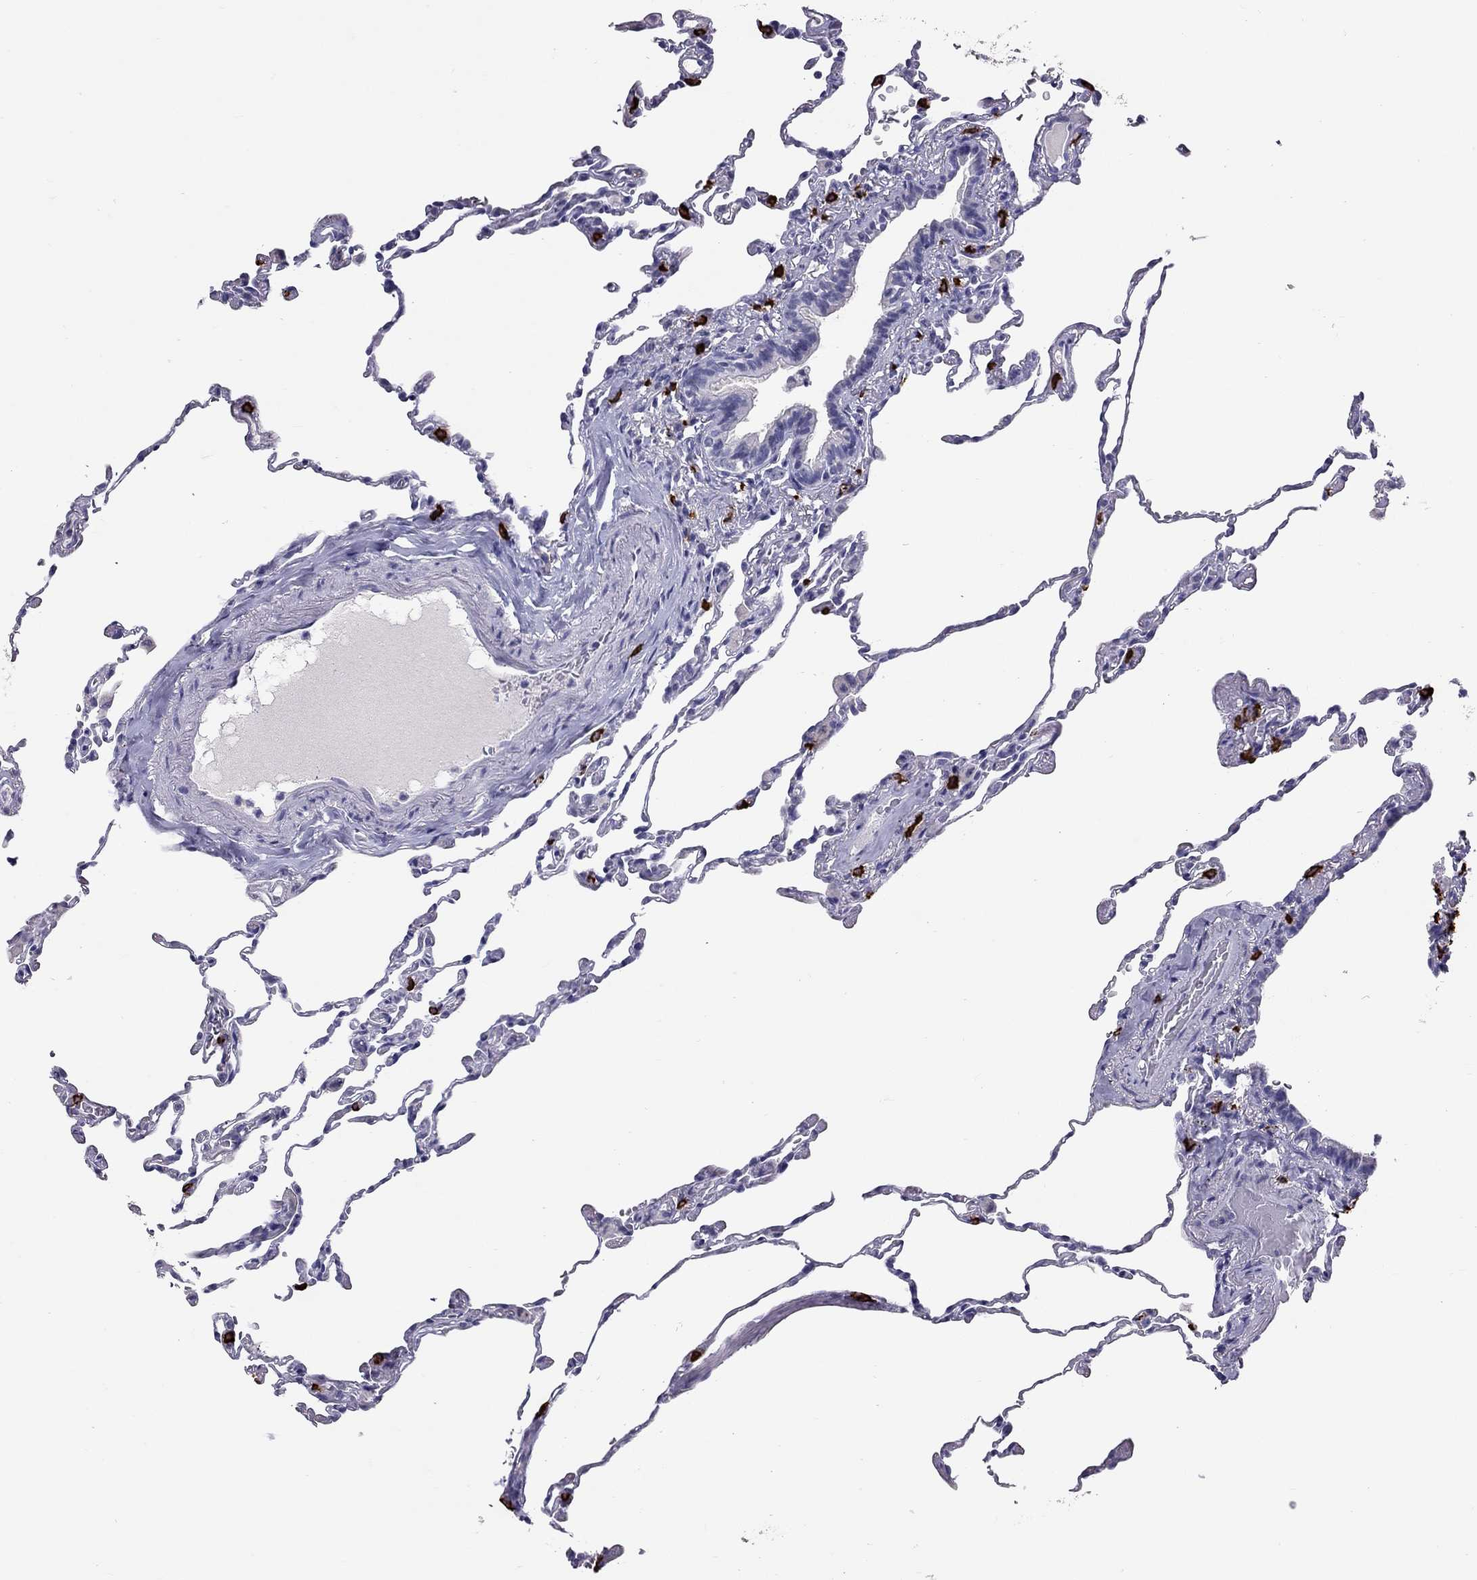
{"staining": {"intensity": "negative", "quantity": "none", "location": "none"}, "tissue": "lung", "cell_type": "Alveolar cells", "image_type": "normal", "snomed": [{"axis": "morphology", "description": "Normal tissue, NOS"}, {"axis": "topography", "description": "Lung"}], "caption": "A high-resolution histopathology image shows IHC staining of normal lung, which reveals no significant staining in alveolar cells. (DAB IHC with hematoxylin counter stain).", "gene": "IL17REL", "patient": {"sex": "female", "age": 57}}